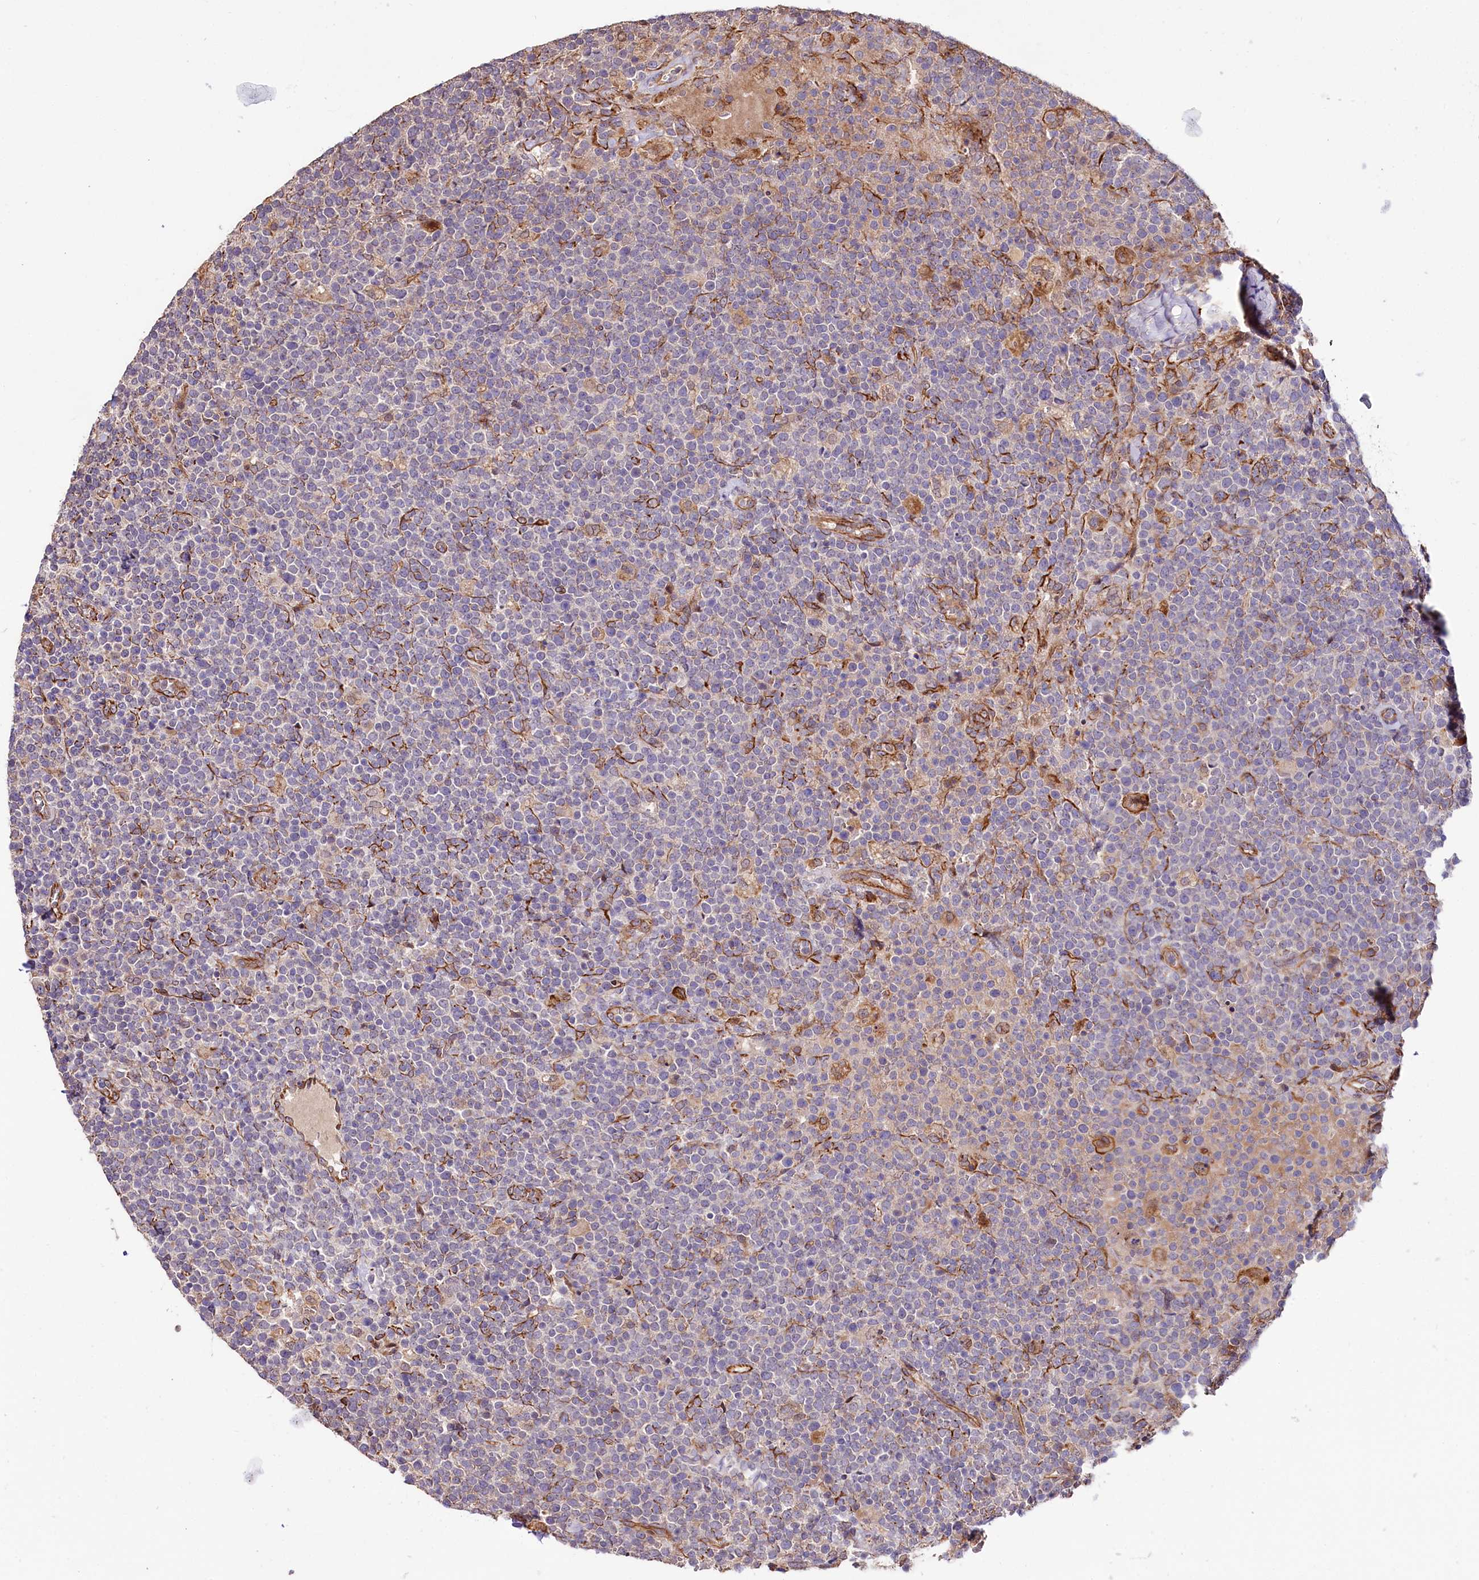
{"staining": {"intensity": "weak", "quantity": "<25%", "location": "cytoplasmic/membranous"}, "tissue": "lymphoma", "cell_type": "Tumor cells", "image_type": "cancer", "snomed": [{"axis": "morphology", "description": "Malignant lymphoma, non-Hodgkin's type, High grade"}, {"axis": "topography", "description": "Lymph node"}], "caption": "This is an immunohistochemistry photomicrograph of lymphoma. There is no staining in tumor cells.", "gene": "TTC12", "patient": {"sex": "male", "age": 61}}